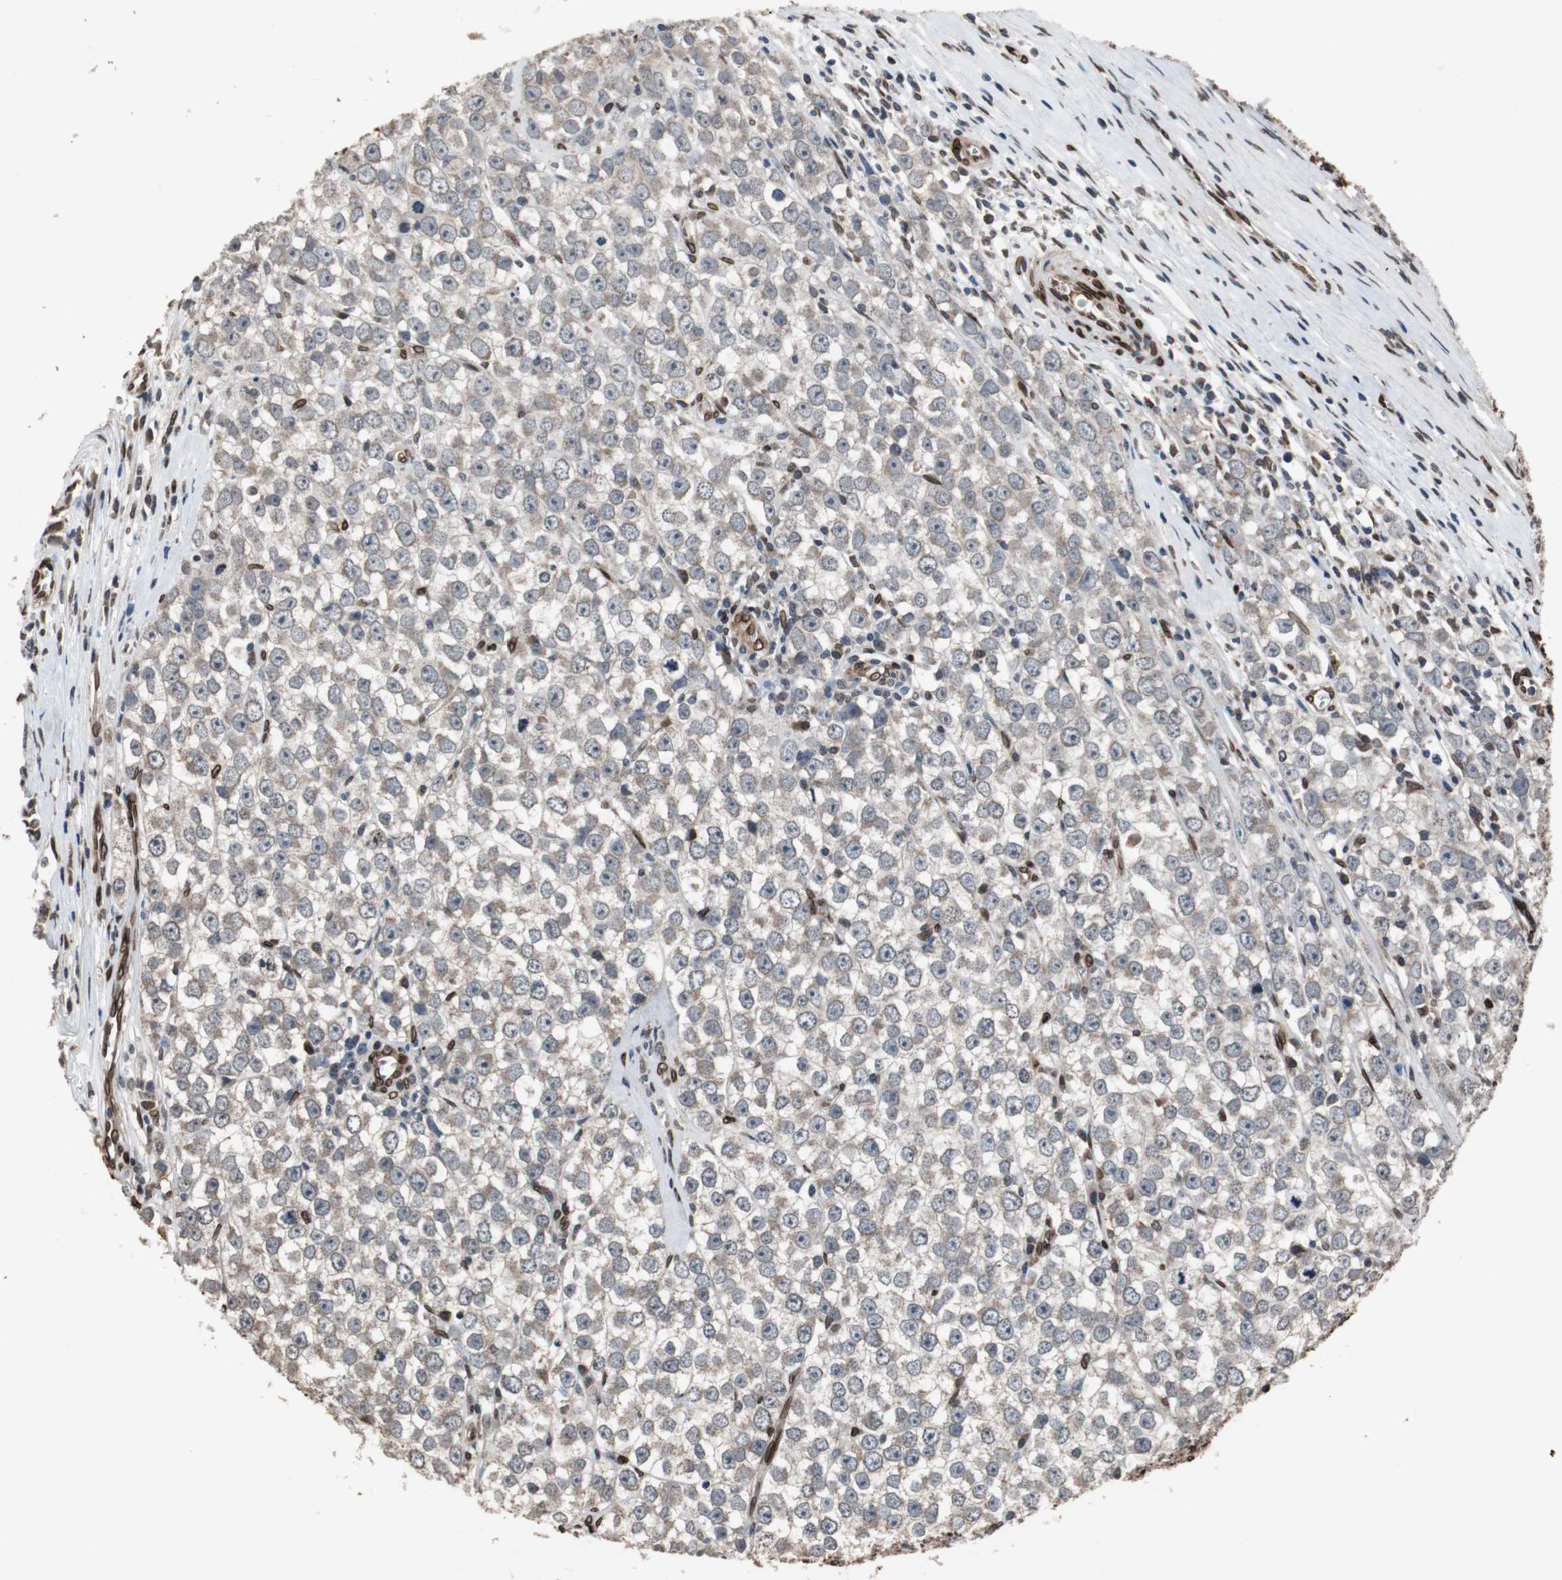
{"staining": {"intensity": "weak", "quantity": ">75%", "location": "cytoplasmic/membranous"}, "tissue": "testis cancer", "cell_type": "Tumor cells", "image_type": "cancer", "snomed": [{"axis": "morphology", "description": "Seminoma, NOS"}, {"axis": "morphology", "description": "Carcinoma, Embryonal, NOS"}, {"axis": "topography", "description": "Testis"}], "caption": "Embryonal carcinoma (testis) was stained to show a protein in brown. There is low levels of weak cytoplasmic/membranous staining in approximately >75% of tumor cells. The staining was performed using DAB to visualize the protein expression in brown, while the nuclei were stained in blue with hematoxylin (Magnification: 20x).", "gene": "LMNA", "patient": {"sex": "male", "age": 52}}